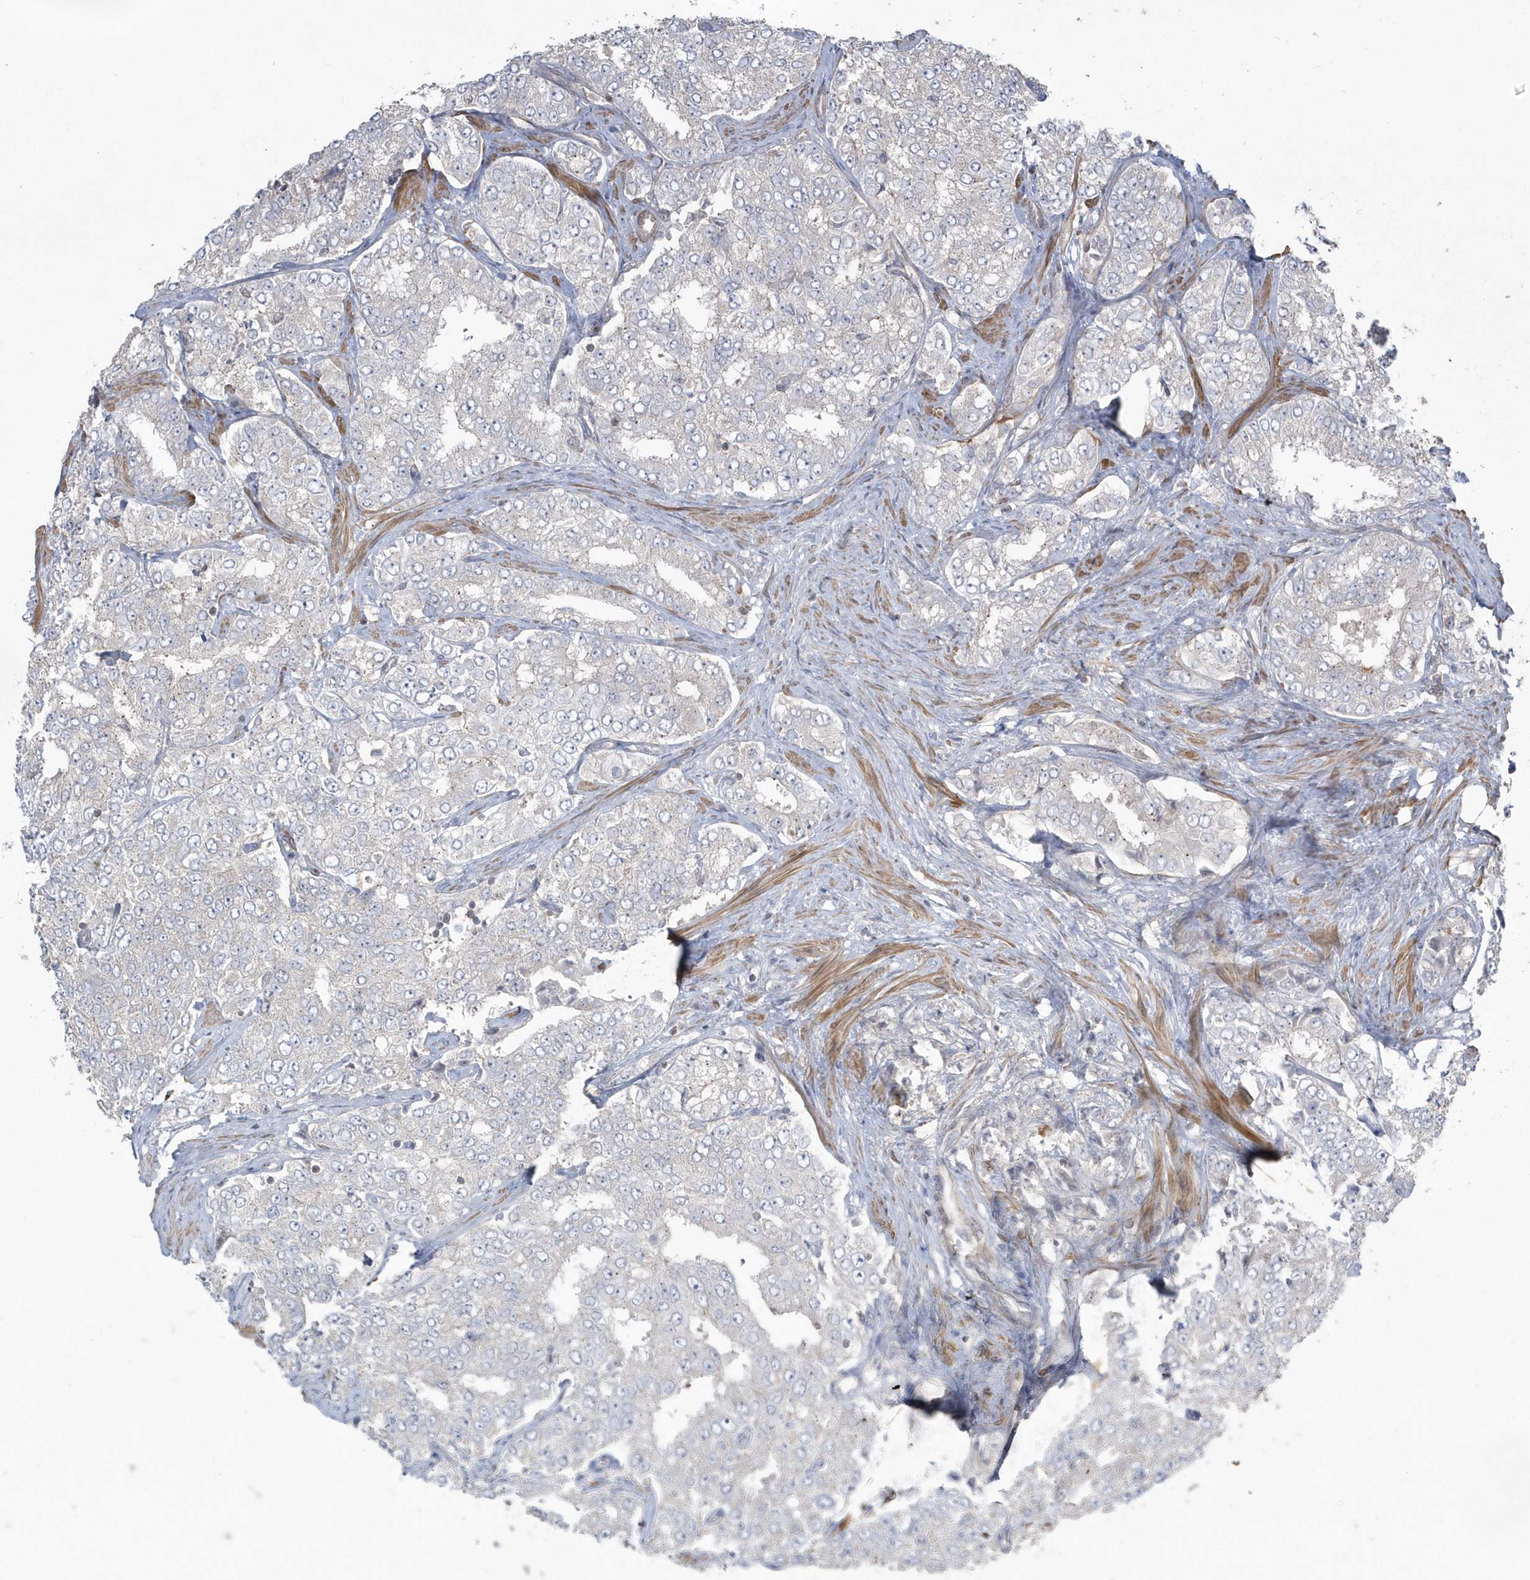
{"staining": {"intensity": "negative", "quantity": "none", "location": "none"}, "tissue": "prostate cancer", "cell_type": "Tumor cells", "image_type": "cancer", "snomed": [{"axis": "morphology", "description": "Adenocarcinoma, High grade"}, {"axis": "topography", "description": "Prostate"}], "caption": "This is an immunohistochemistry (IHC) histopathology image of human prostate cancer (adenocarcinoma (high-grade)). There is no staining in tumor cells.", "gene": "ARMC8", "patient": {"sex": "male", "age": 58}}